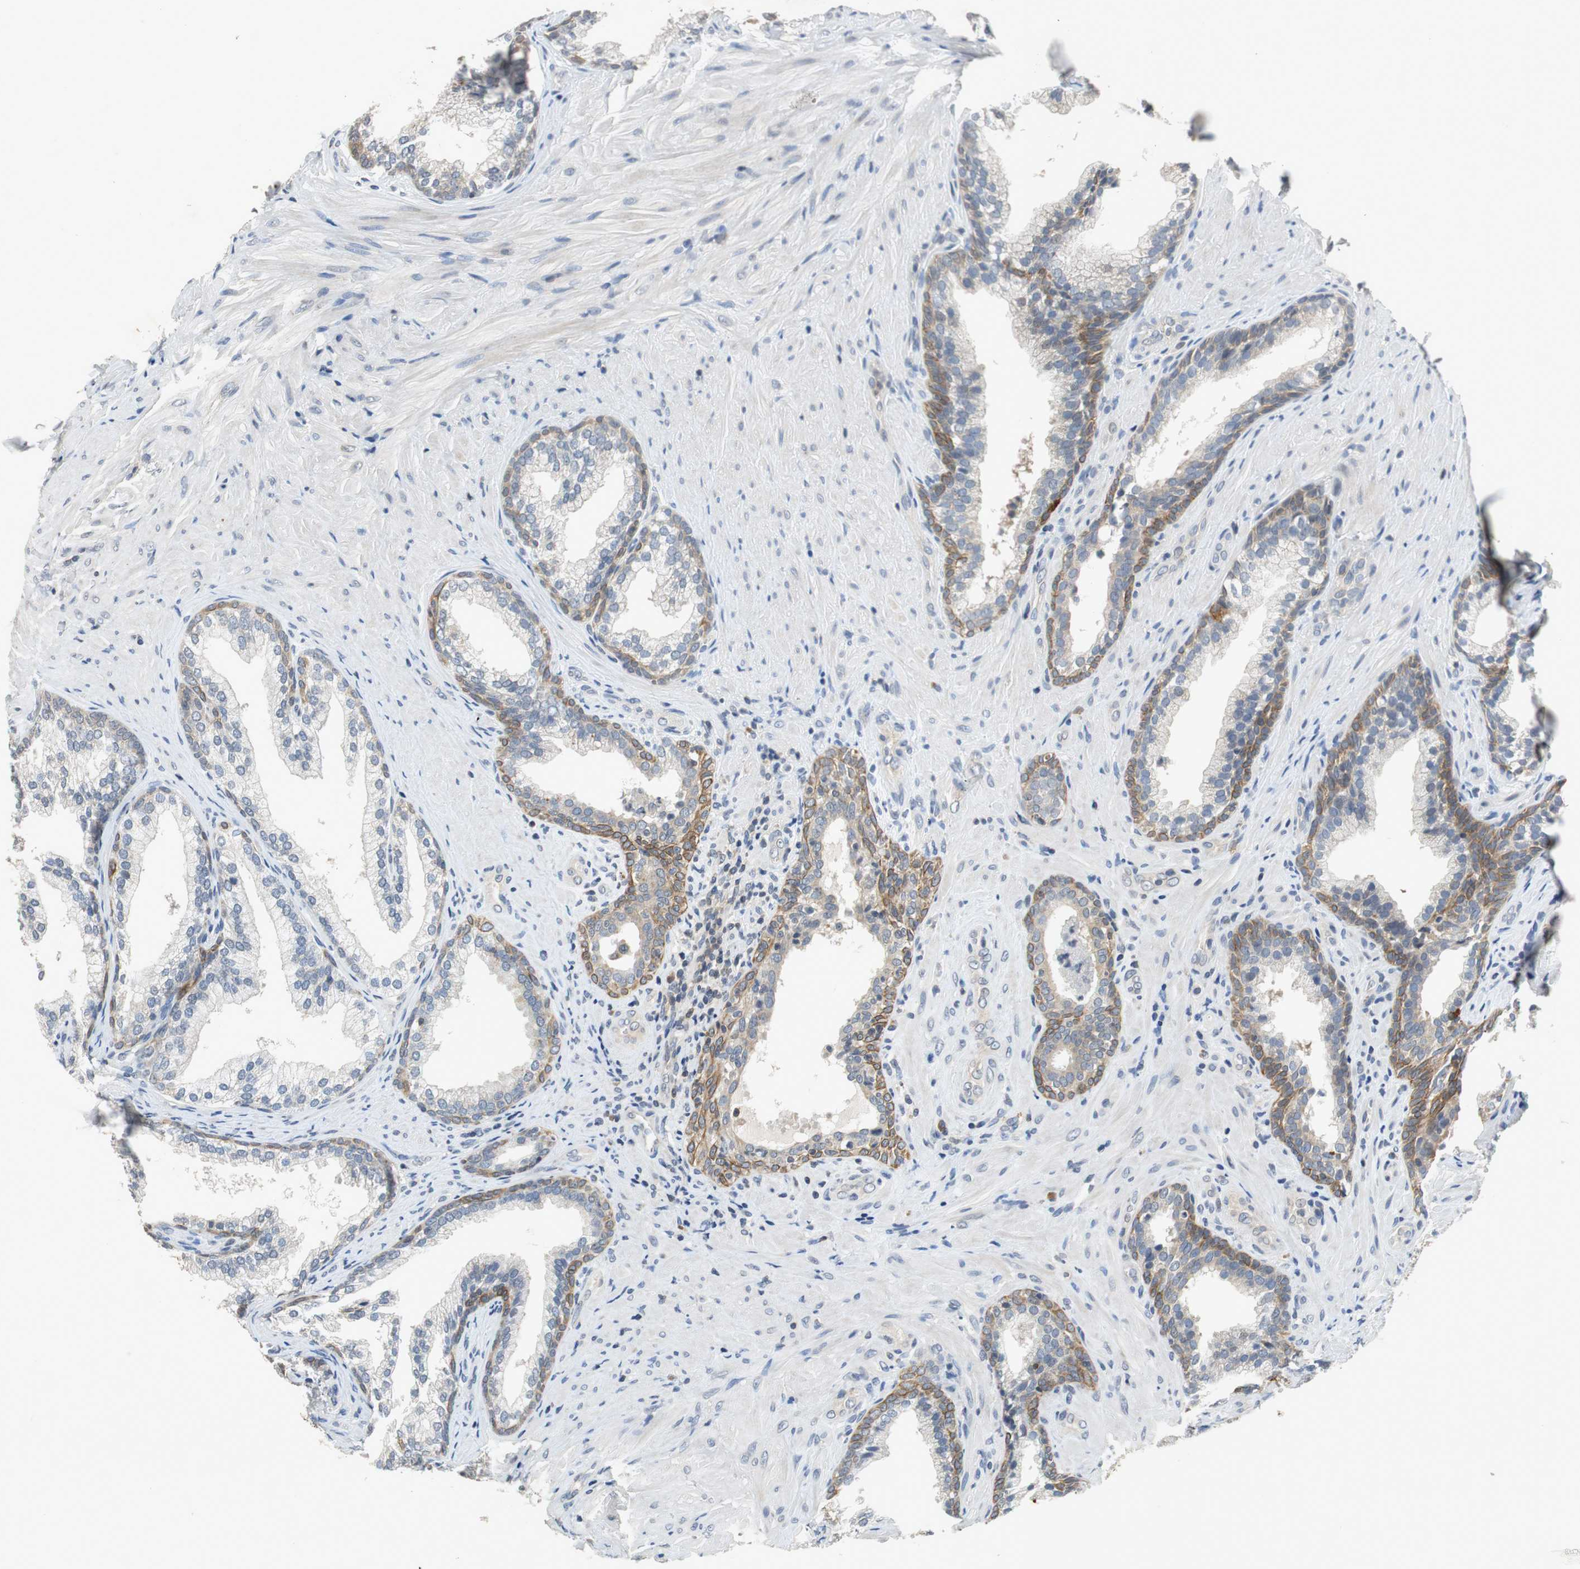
{"staining": {"intensity": "moderate", "quantity": "<25%", "location": "cytoplasmic/membranous"}, "tissue": "prostate", "cell_type": "Glandular cells", "image_type": "normal", "snomed": [{"axis": "morphology", "description": "Normal tissue, NOS"}, {"axis": "topography", "description": "Prostate"}], "caption": "Immunohistochemical staining of unremarkable human prostate reveals low levels of moderate cytoplasmic/membranous positivity in approximately <25% of glandular cells. Using DAB (3,3'-diaminobenzidine) (brown) and hematoxylin (blue) stains, captured at high magnification using brightfield microscopy.", "gene": "GLCCI1", "patient": {"sex": "male", "age": 76}}